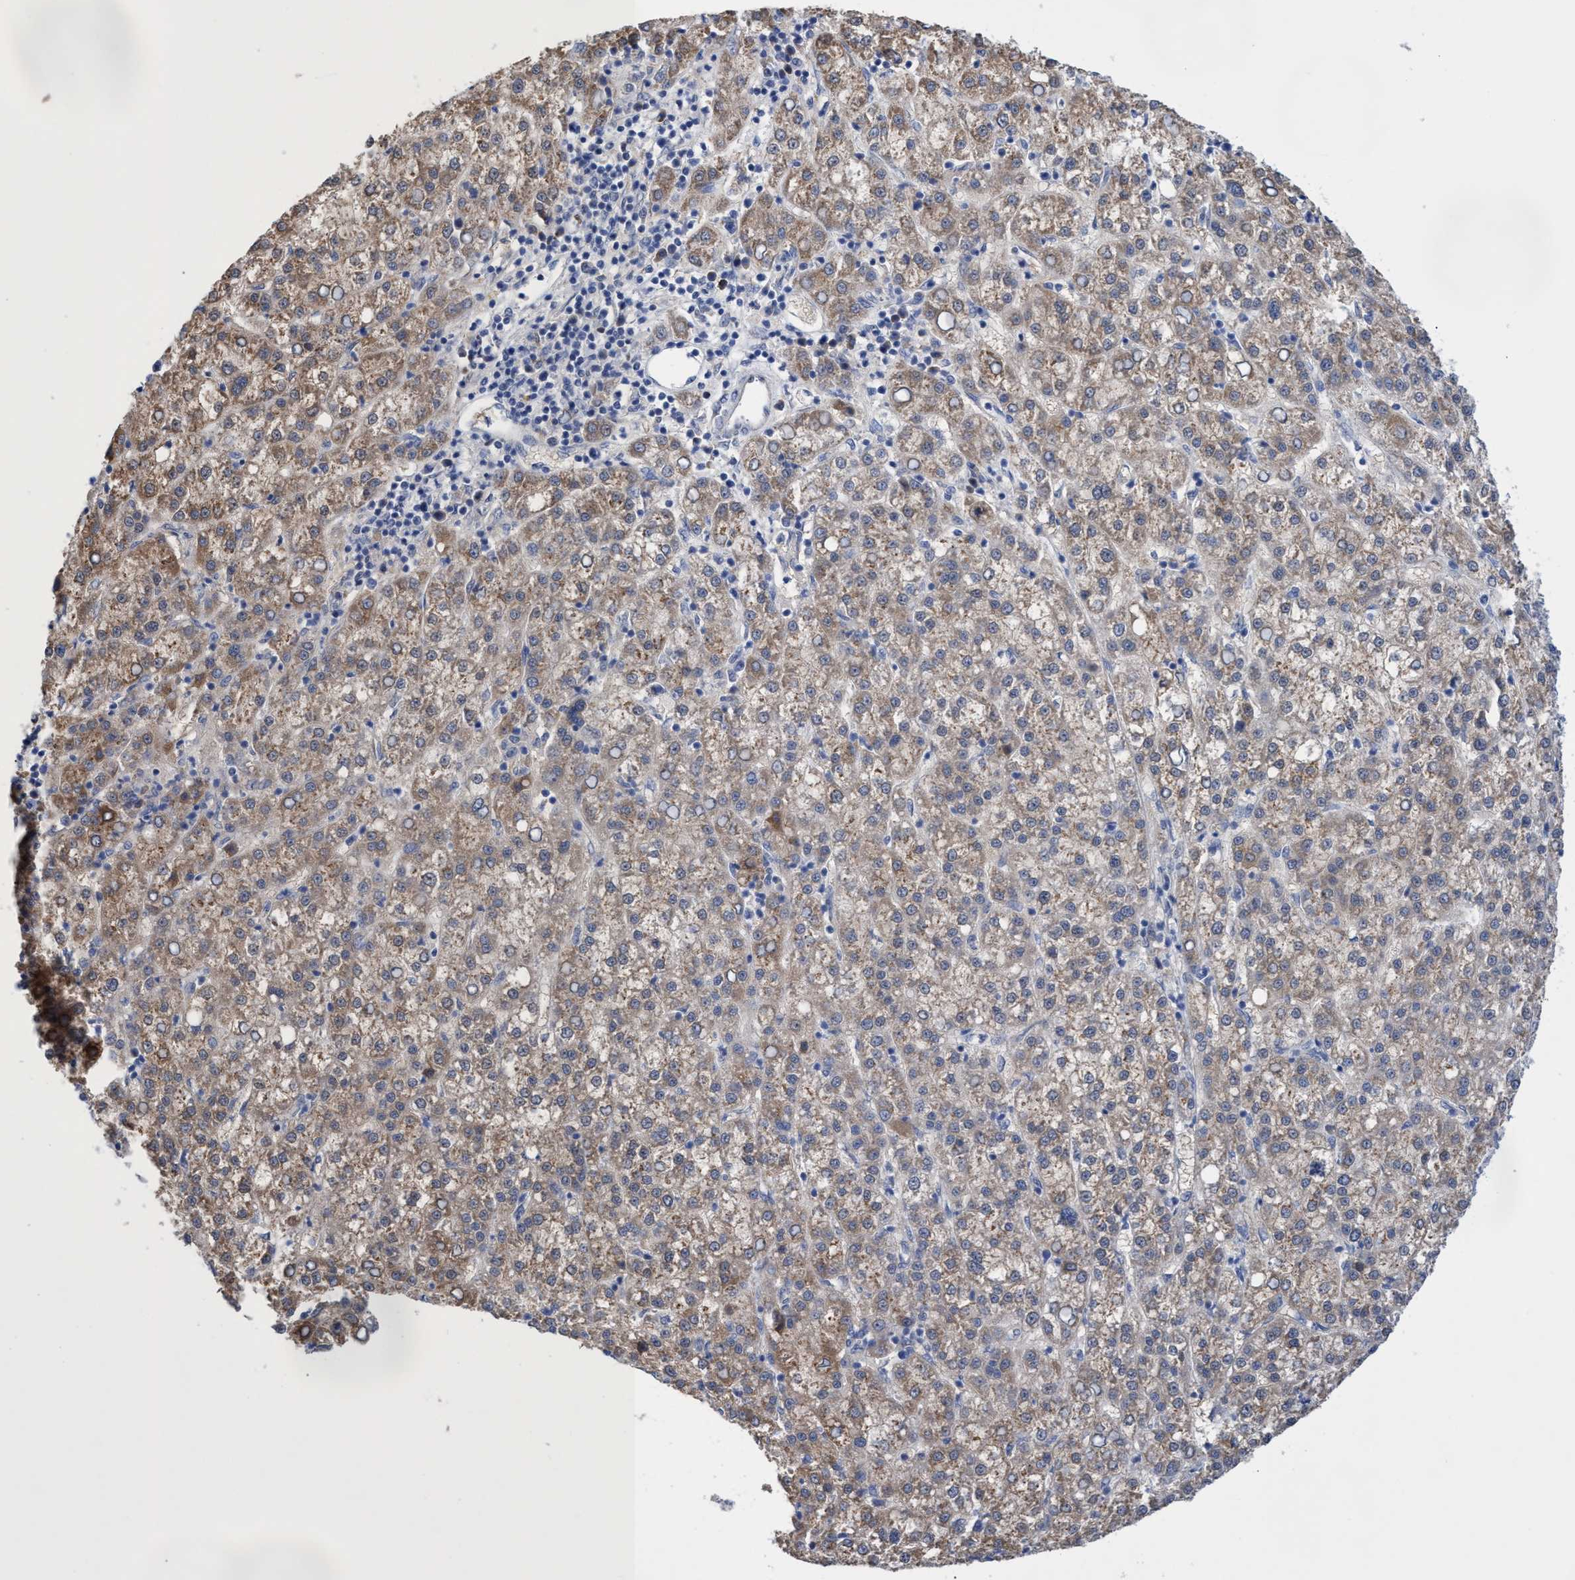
{"staining": {"intensity": "weak", "quantity": ">75%", "location": "cytoplasmic/membranous"}, "tissue": "liver cancer", "cell_type": "Tumor cells", "image_type": "cancer", "snomed": [{"axis": "morphology", "description": "Carcinoma, Hepatocellular, NOS"}, {"axis": "topography", "description": "Liver"}], "caption": "Liver cancer stained for a protein reveals weak cytoplasmic/membranous positivity in tumor cells.", "gene": "SVEP1", "patient": {"sex": "female", "age": 58}}